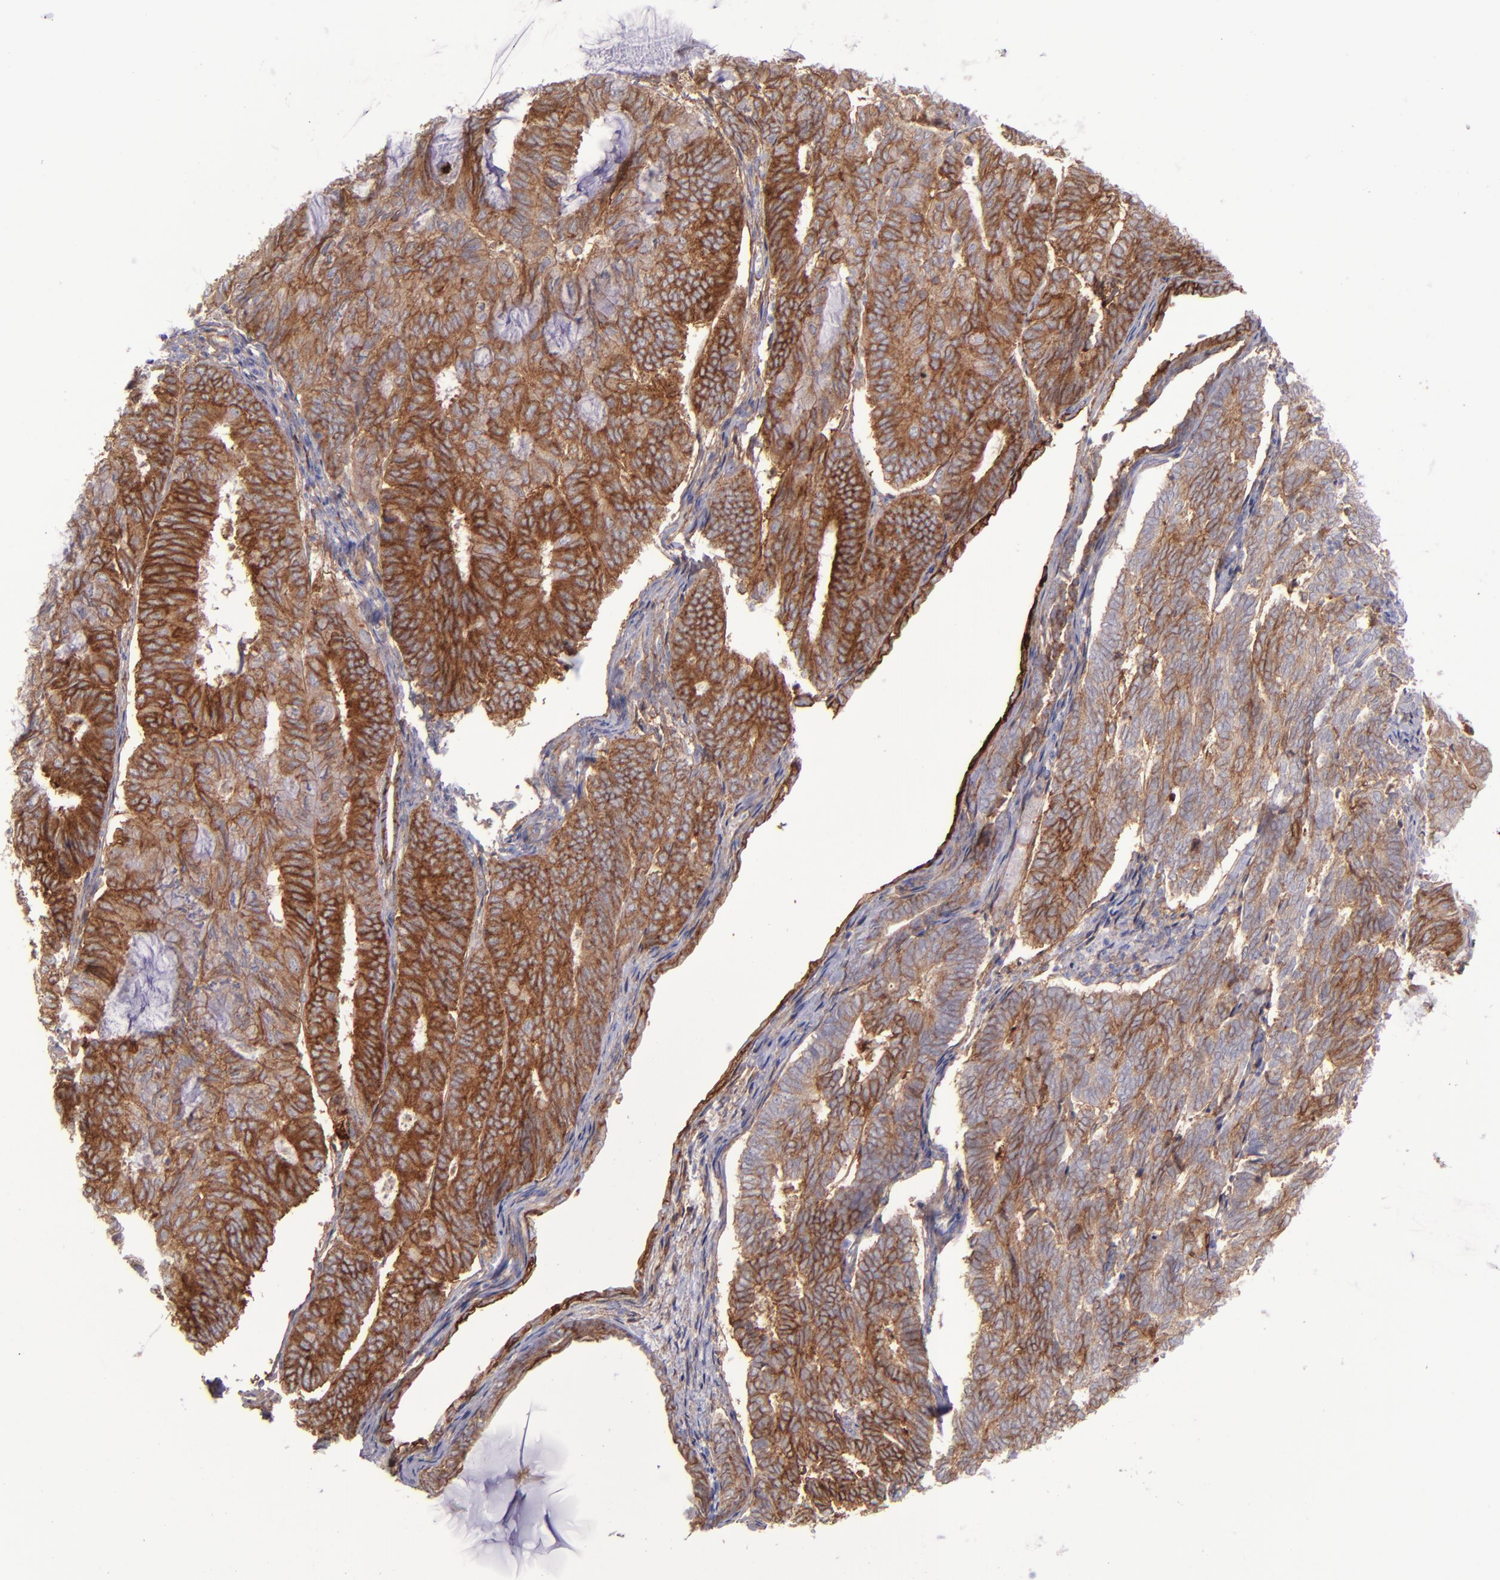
{"staining": {"intensity": "moderate", "quantity": ">75%", "location": "cytoplasmic/membranous"}, "tissue": "endometrial cancer", "cell_type": "Tumor cells", "image_type": "cancer", "snomed": [{"axis": "morphology", "description": "Adenocarcinoma, NOS"}, {"axis": "topography", "description": "Endometrium"}], "caption": "The histopathology image shows immunohistochemical staining of endometrial adenocarcinoma. There is moderate cytoplasmic/membranous staining is seen in approximately >75% of tumor cells.", "gene": "ITGAV", "patient": {"sex": "female", "age": 59}}